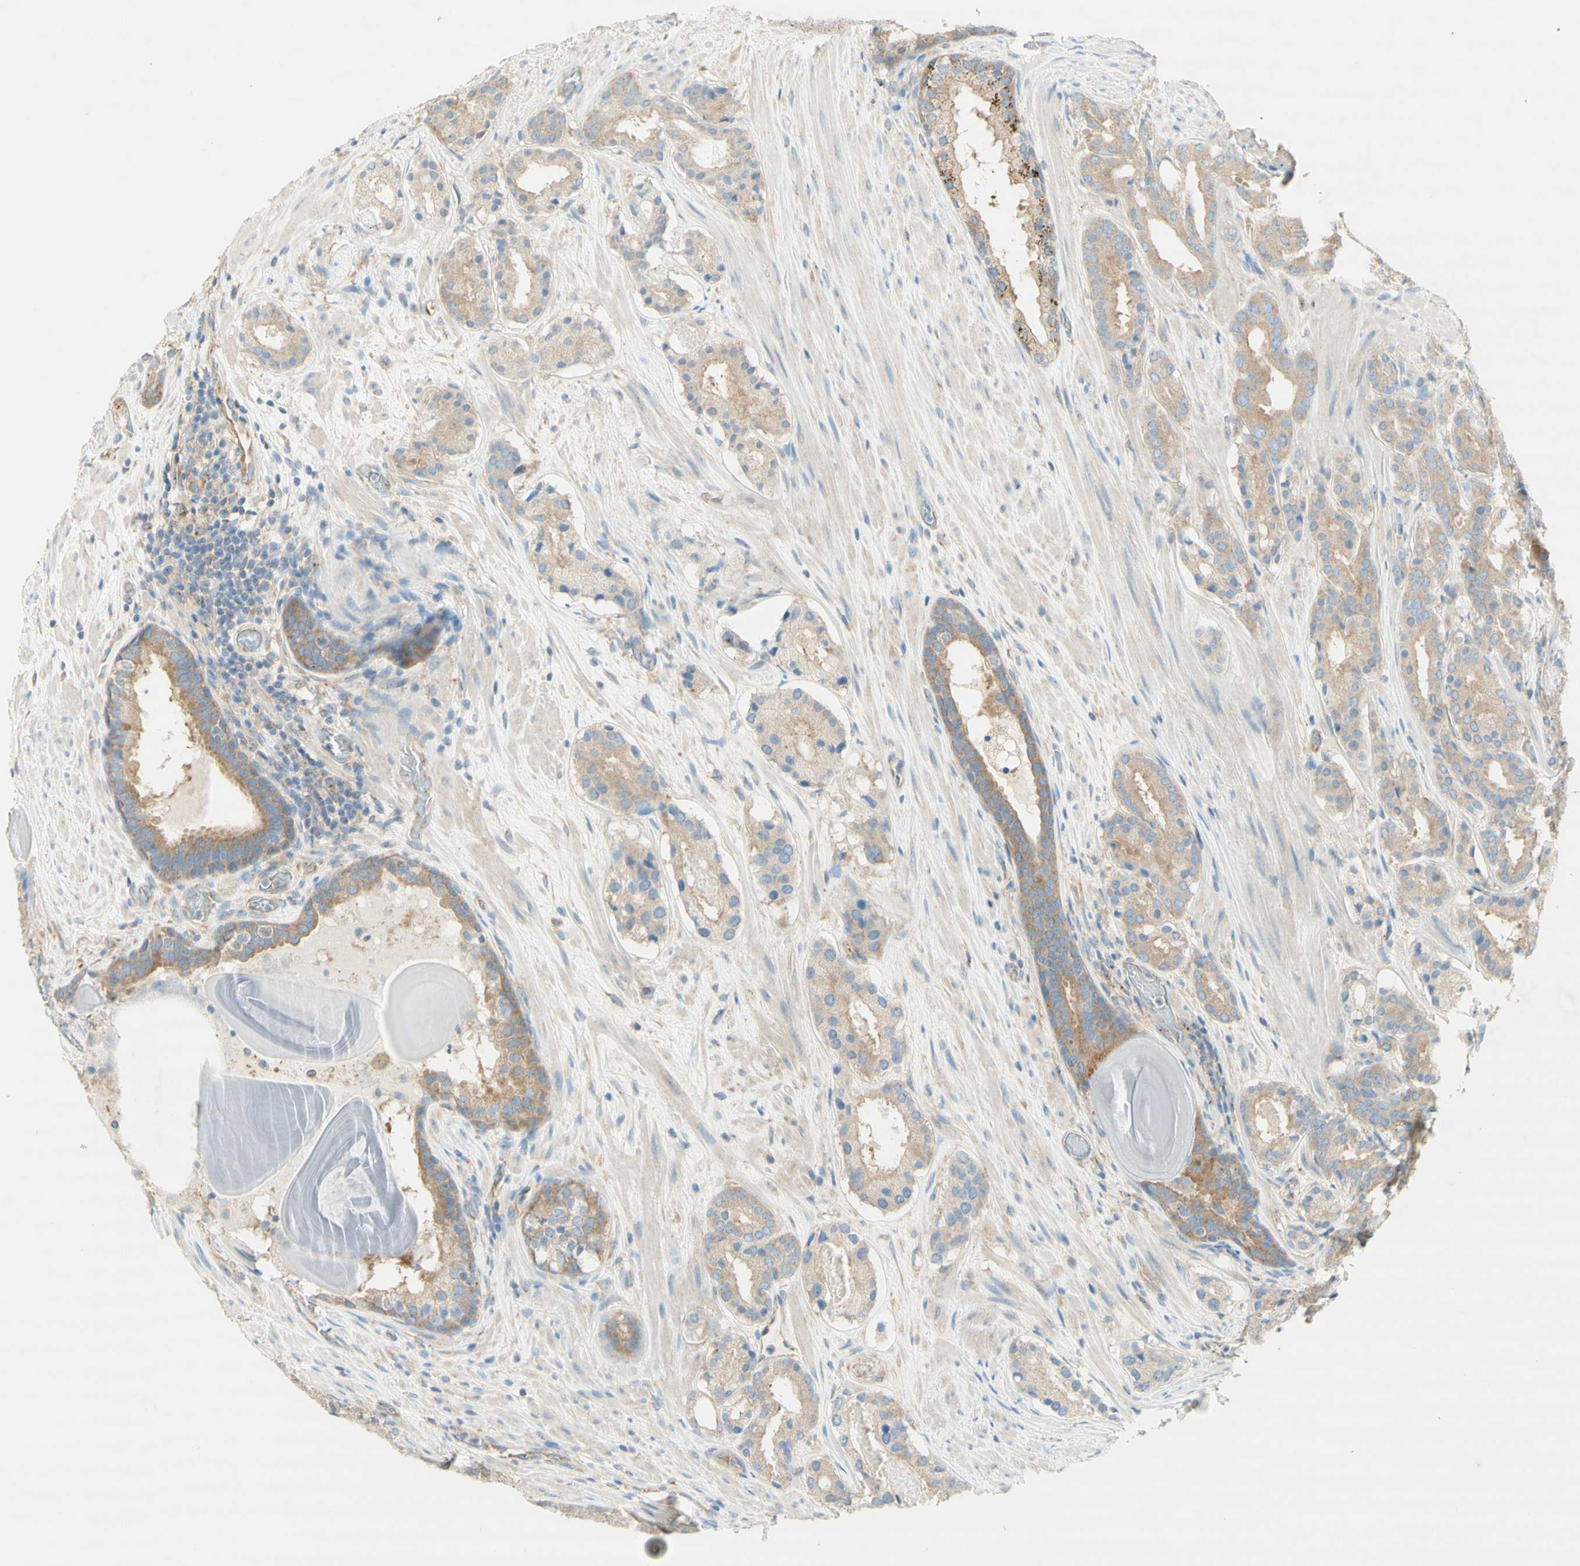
{"staining": {"intensity": "weak", "quantity": ">75%", "location": "cytoplasmic/membranous"}, "tissue": "prostate cancer", "cell_type": "Tumor cells", "image_type": "cancer", "snomed": [{"axis": "morphology", "description": "Adenocarcinoma, Low grade"}, {"axis": "topography", "description": "Prostate"}], "caption": "This histopathology image displays IHC staining of human prostate cancer, with low weak cytoplasmic/membranous expression in about >75% of tumor cells.", "gene": "DYNC1H1", "patient": {"sex": "male", "age": 69}}